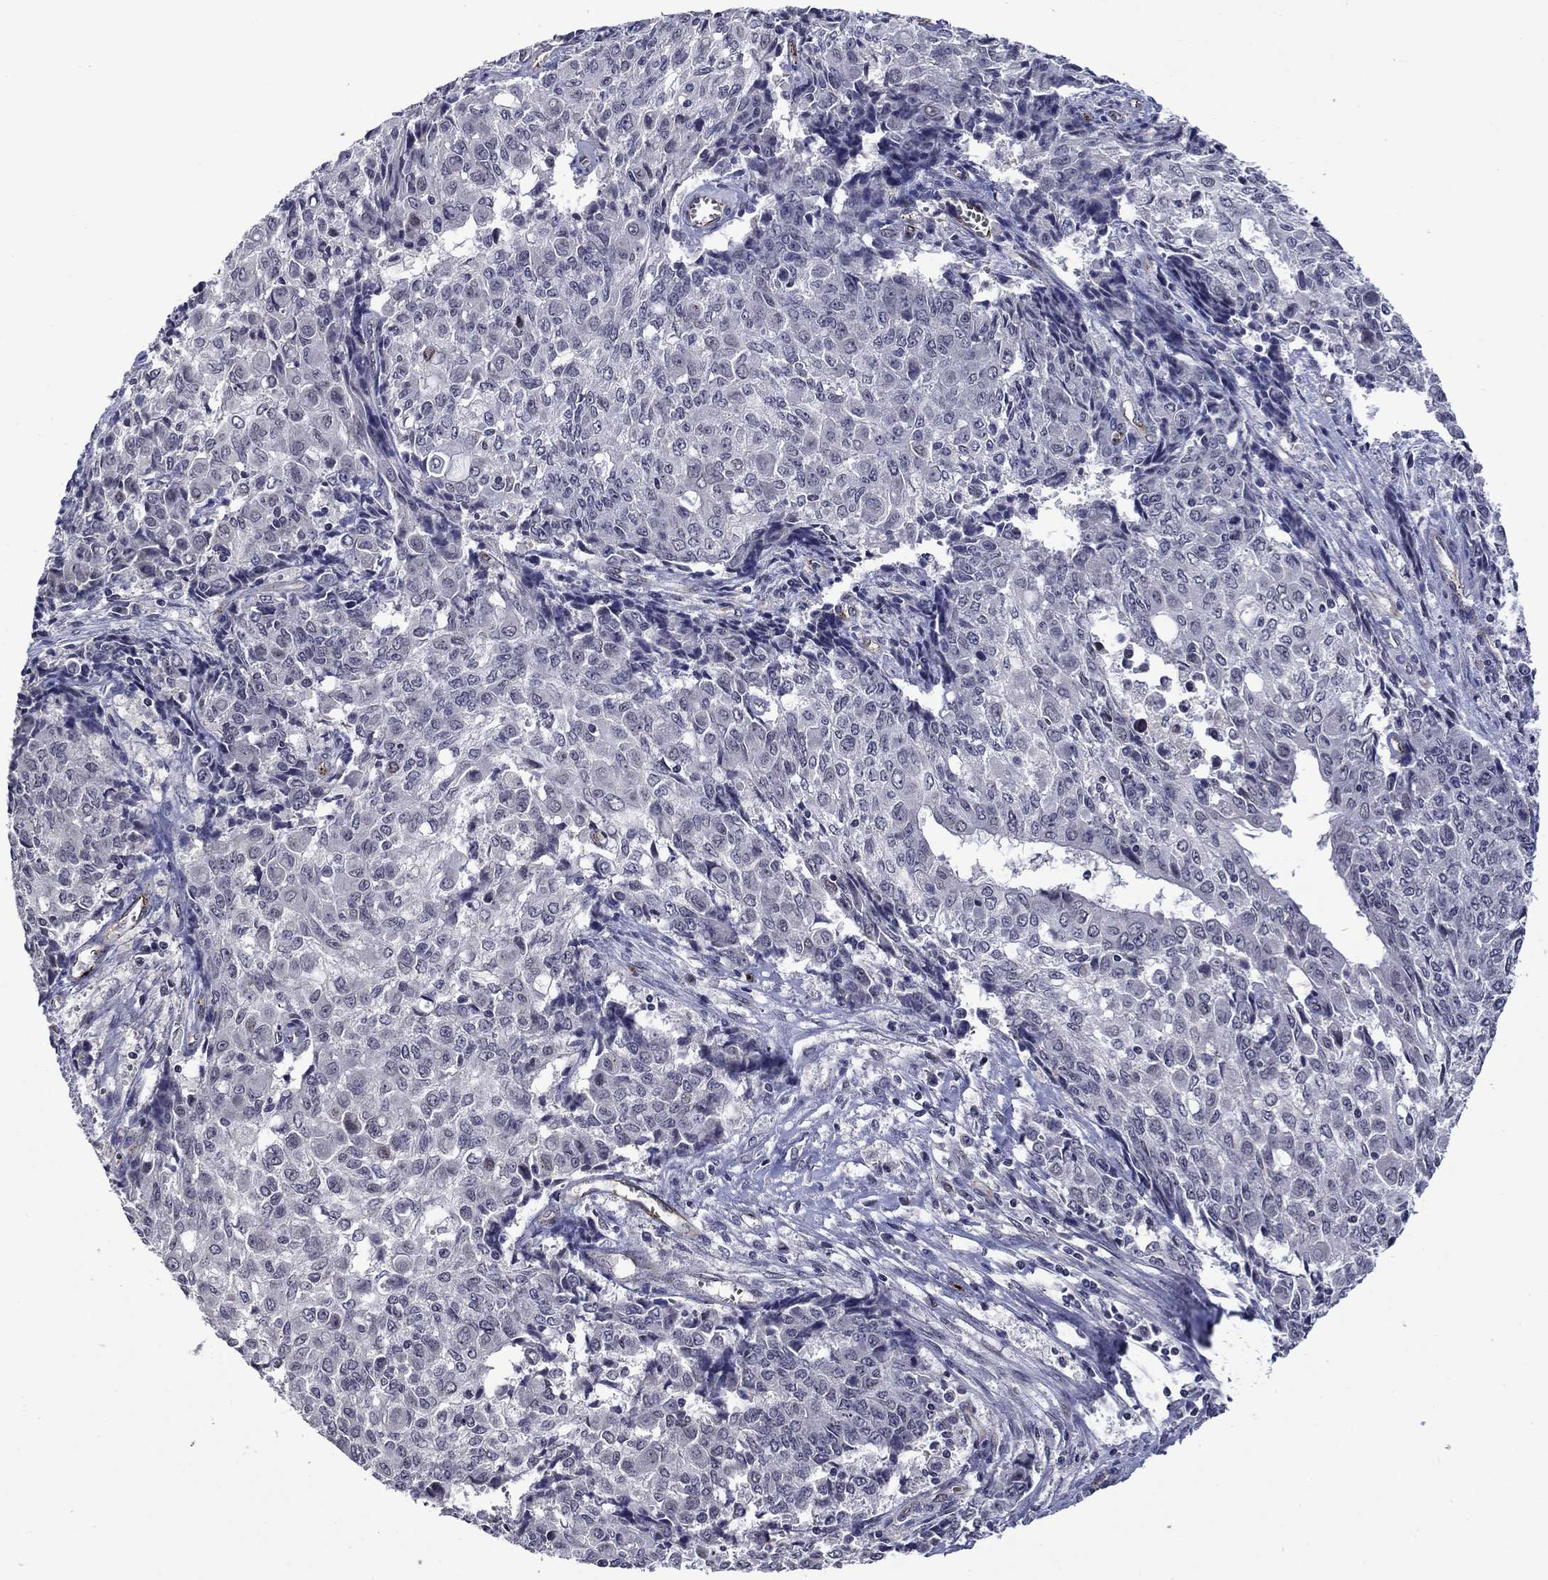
{"staining": {"intensity": "negative", "quantity": "none", "location": "none"}, "tissue": "ovarian cancer", "cell_type": "Tumor cells", "image_type": "cancer", "snomed": [{"axis": "morphology", "description": "Carcinoma, endometroid"}, {"axis": "topography", "description": "Ovary"}], "caption": "High power microscopy photomicrograph of an immunohistochemistry (IHC) micrograph of ovarian cancer, revealing no significant staining in tumor cells. Brightfield microscopy of immunohistochemistry stained with DAB (3,3'-diaminobenzidine) (brown) and hematoxylin (blue), captured at high magnification.", "gene": "SLITRK1", "patient": {"sex": "female", "age": 42}}